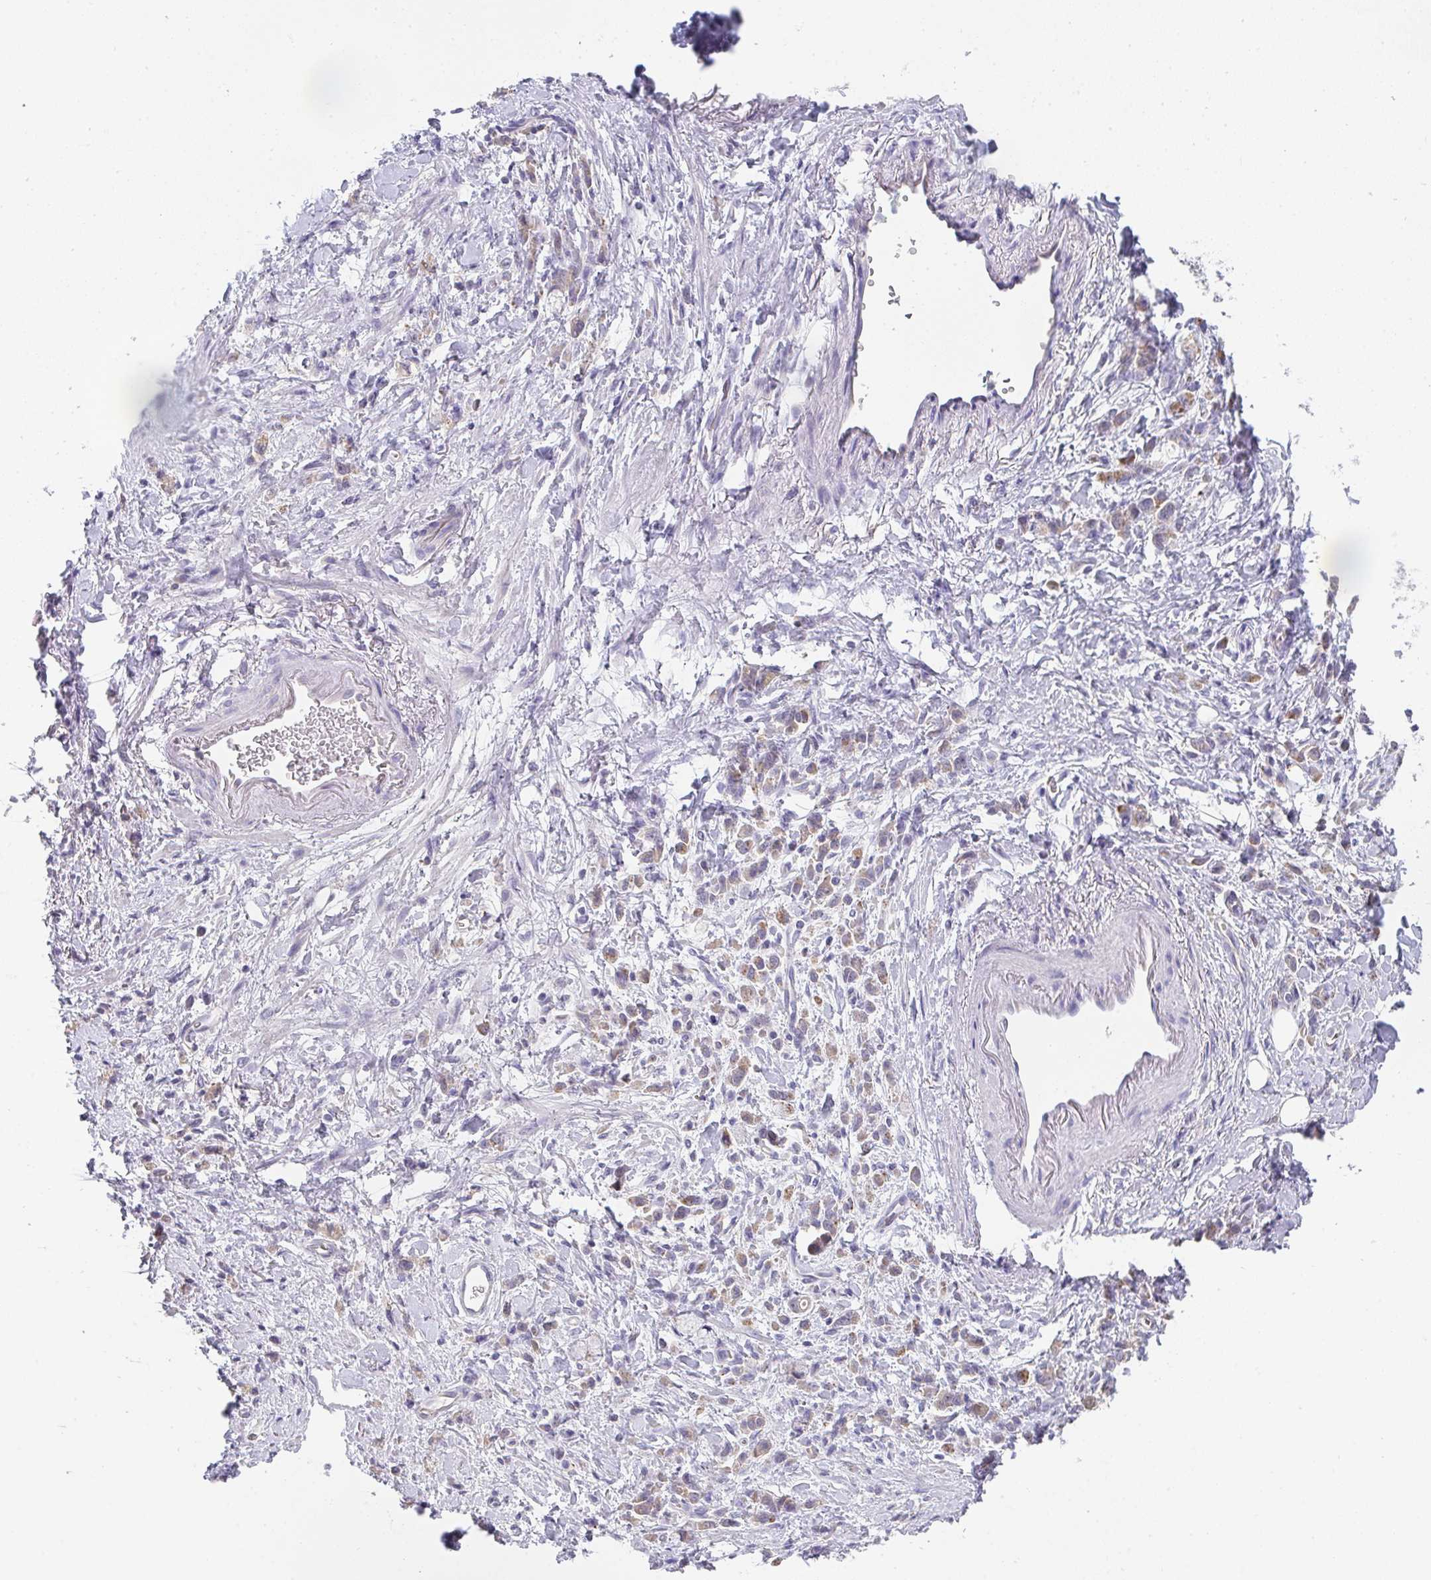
{"staining": {"intensity": "weak", "quantity": ">75%", "location": "cytoplasmic/membranous"}, "tissue": "stomach cancer", "cell_type": "Tumor cells", "image_type": "cancer", "snomed": [{"axis": "morphology", "description": "Adenocarcinoma, NOS"}, {"axis": "topography", "description": "Stomach"}], "caption": "DAB immunohistochemical staining of human stomach adenocarcinoma shows weak cytoplasmic/membranous protein positivity in about >75% of tumor cells.", "gene": "CHMP5", "patient": {"sex": "male", "age": 77}}